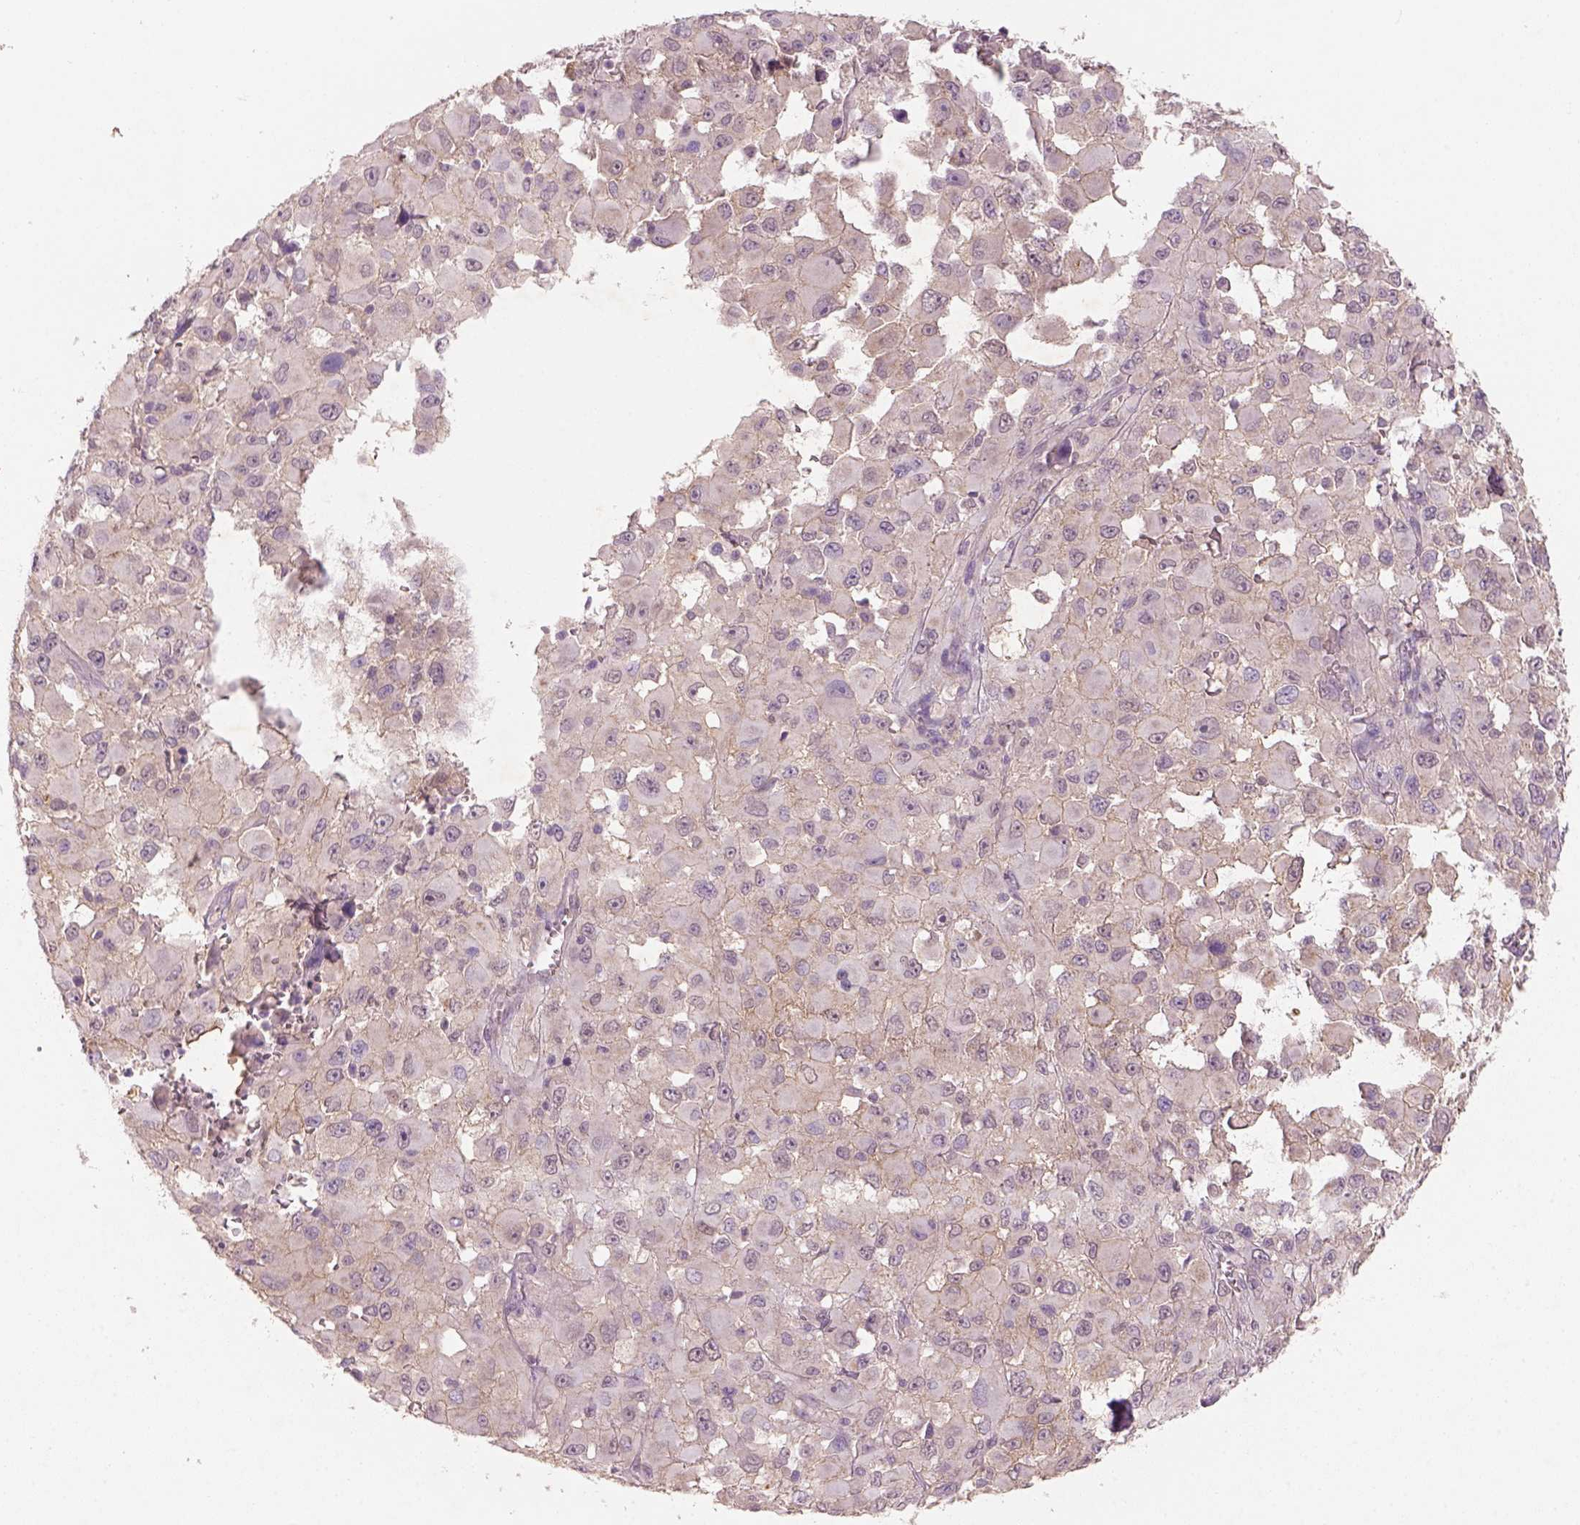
{"staining": {"intensity": "negative", "quantity": "none", "location": "none"}, "tissue": "melanoma", "cell_type": "Tumor cells", "image_type": "cancer", "snomed": [{"axis": "morphology", "description": "Malignant melanoma, Metastatic site"}, {"axis": "topography", "description": "Lymph node"}], "caption": "Tumor cells are negative for protein expression in human malignant melanoma (metastatic site).", "gene": "AP2B1", "patient": {"sex": "male", "age": 50}}